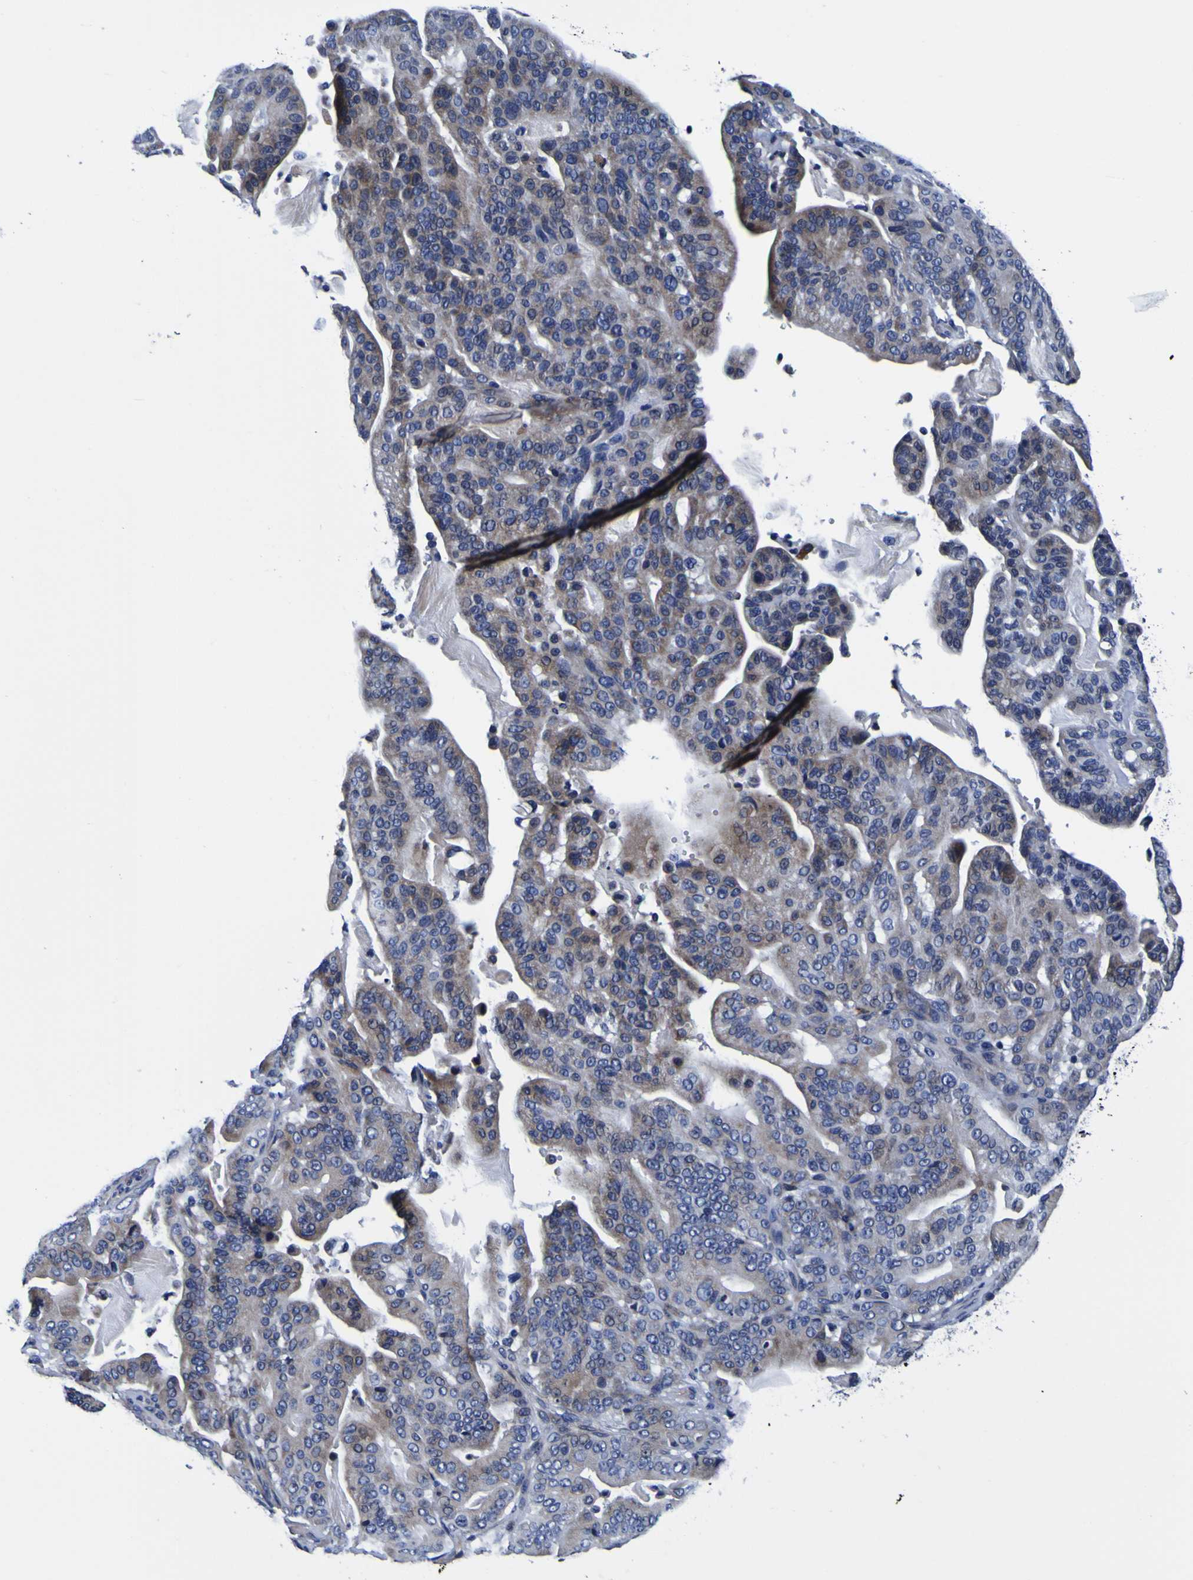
{"staining": {"intensity": "moderate", "quantity": "25%-75%", "location": "cytoplasmic/membranous"}, "tissue": "pancreatic cancer", "cell_type": "Tumor cells", "image_type": "cancer", "snomed": [{"axis": "morphology", "description": "Adenocarcinoma, NOS"}, {"axis": "topography", "description": "Pancreas"}], "caption": "Moderate cytoplasmic/membranous protein positivity is present in approximately 25%-75% of tumor cells in pancreatic cancer (adenocarcinoma).", "gene": "PDLIM4", "patient": {"sex": "male", "age": 63}}